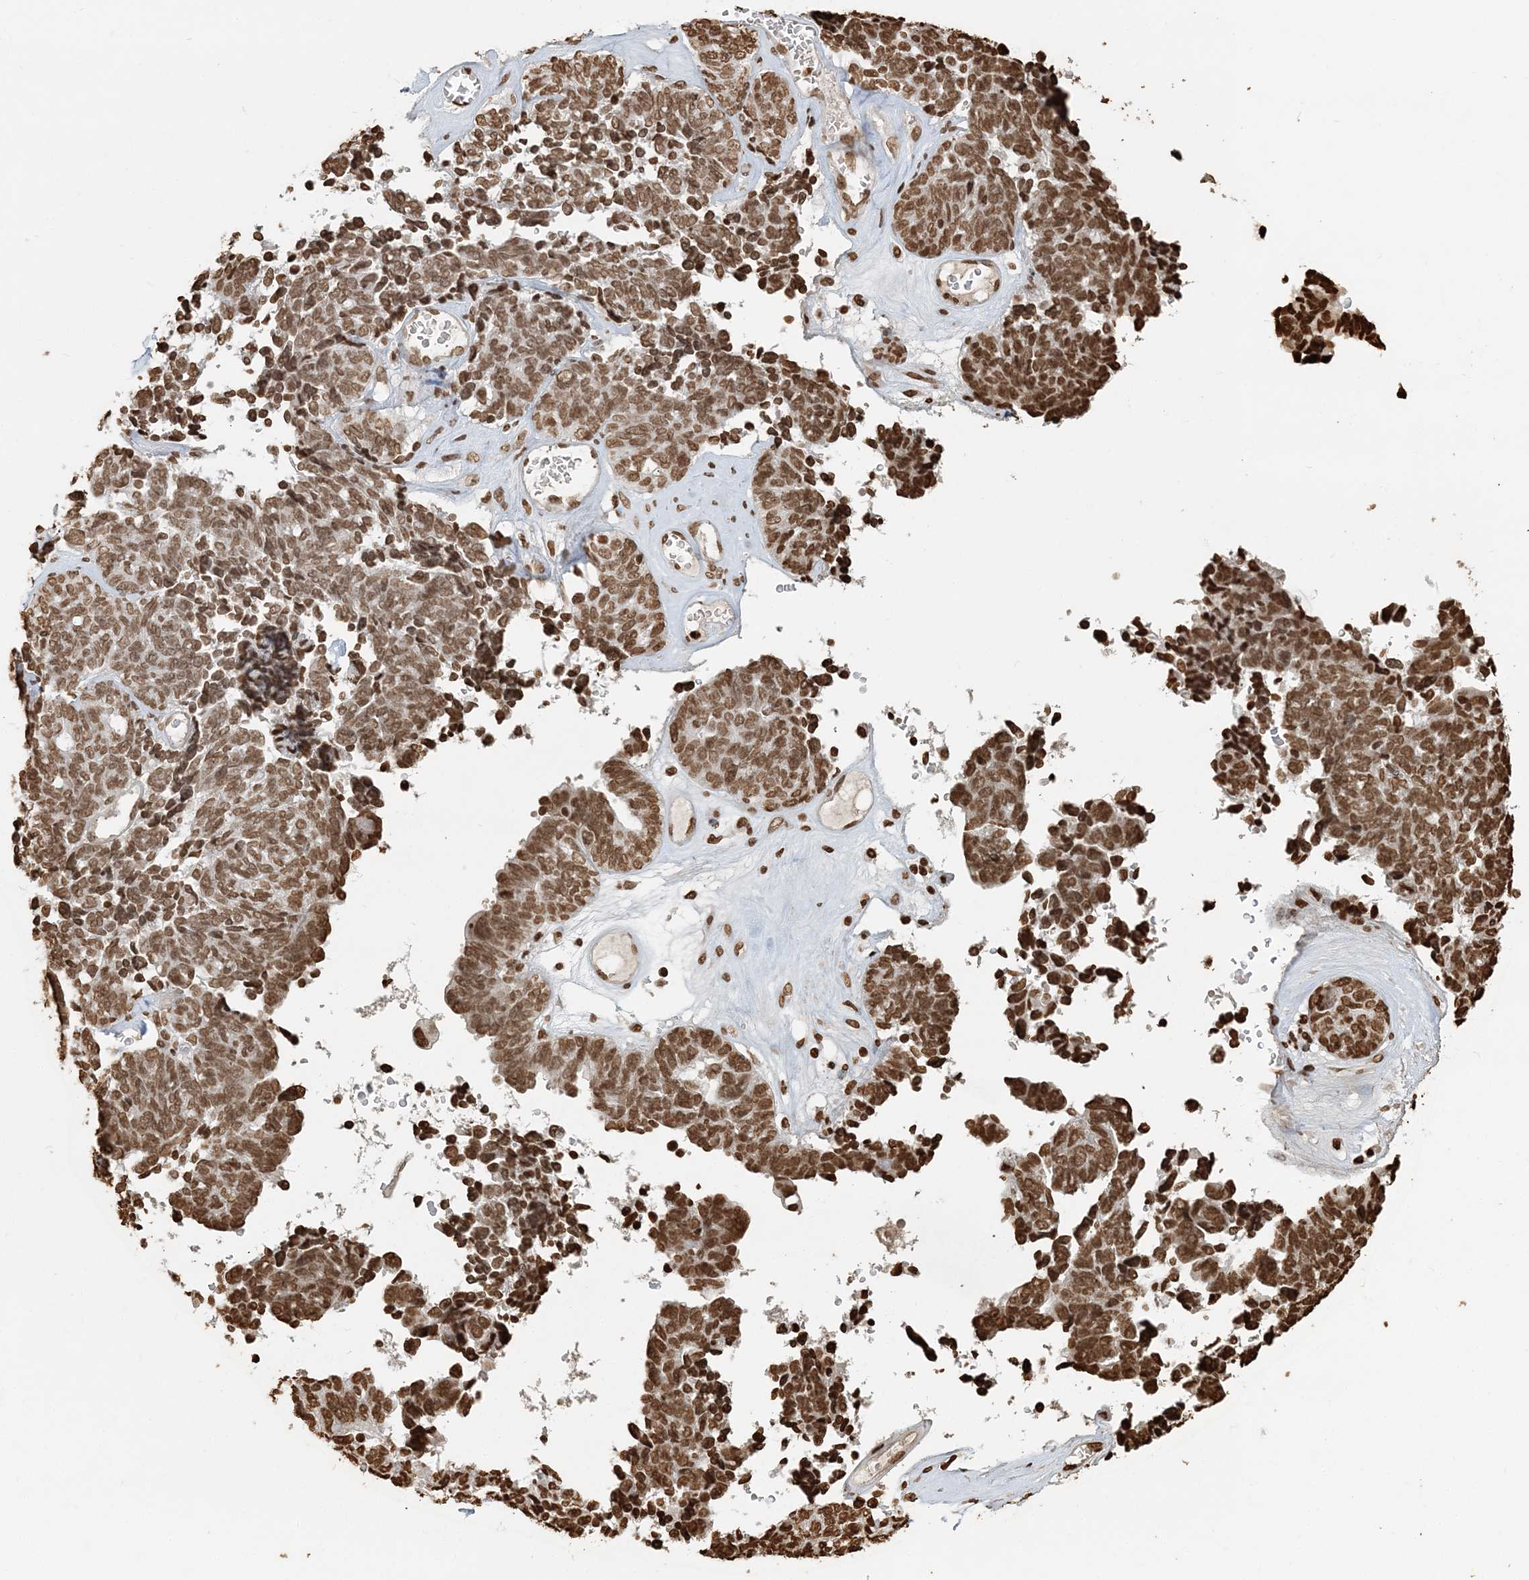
{"staining": {"intensity": "moderate", "quantity": ">75%", "location": "nuclear"}, "tissue": "ovarian cancer", "cell_type": "Tumor cells", "image_type": "cancer", "snomed": [{"axis": "morphology", "description": "Cystadenocarcinoma, serous, NOS"}, {"axis": "topography", "description": "Ovary"}], "caption": "Approximately >75% of tumor cells in human serous cystadenocarcinoma (ovarian) show moderate nuclear protein expression as visualized by brown immunohistochemical staining.", "gene": "H3-3B", "patient": {"sex": "female", "age": 79}}